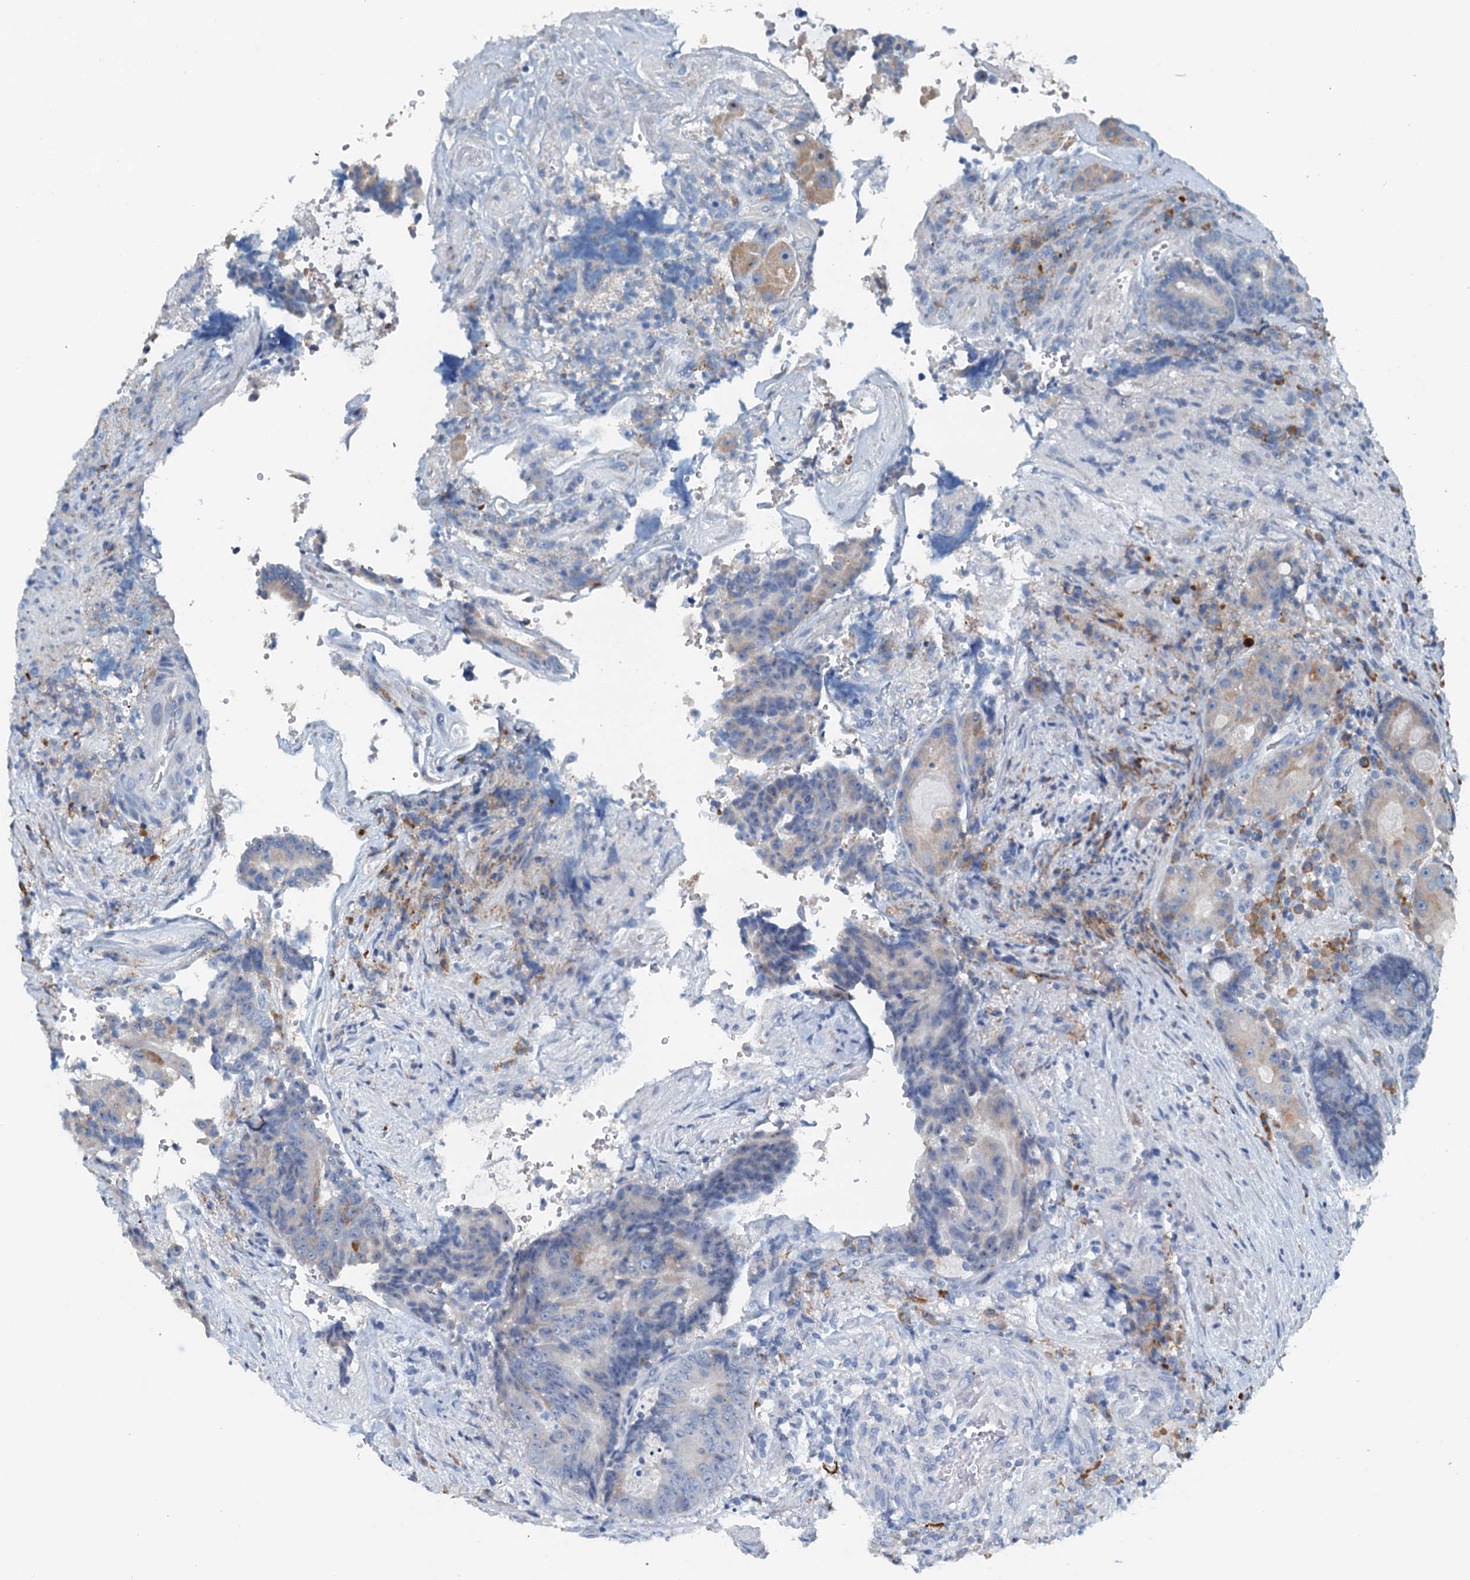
{"staining": {"intensity": "negative", "quantity": "none", "location": "none"}, "tissue": "colorectal cancer", "cell_type": "Tumor cells", "image_type": "cancer", "snomed": [{"axis": "morphology", "description": "Adenocarcinoma, NOS"}, {"axis": "topography", "description": "Rectum"}], "caption": "This is an IHC photomicrograph of colorectal cancer (adenocarcinoma). There is no expression in tumor cells.", "gene": "CBLIF", "patient": {"sex": "male", "age": 69}}